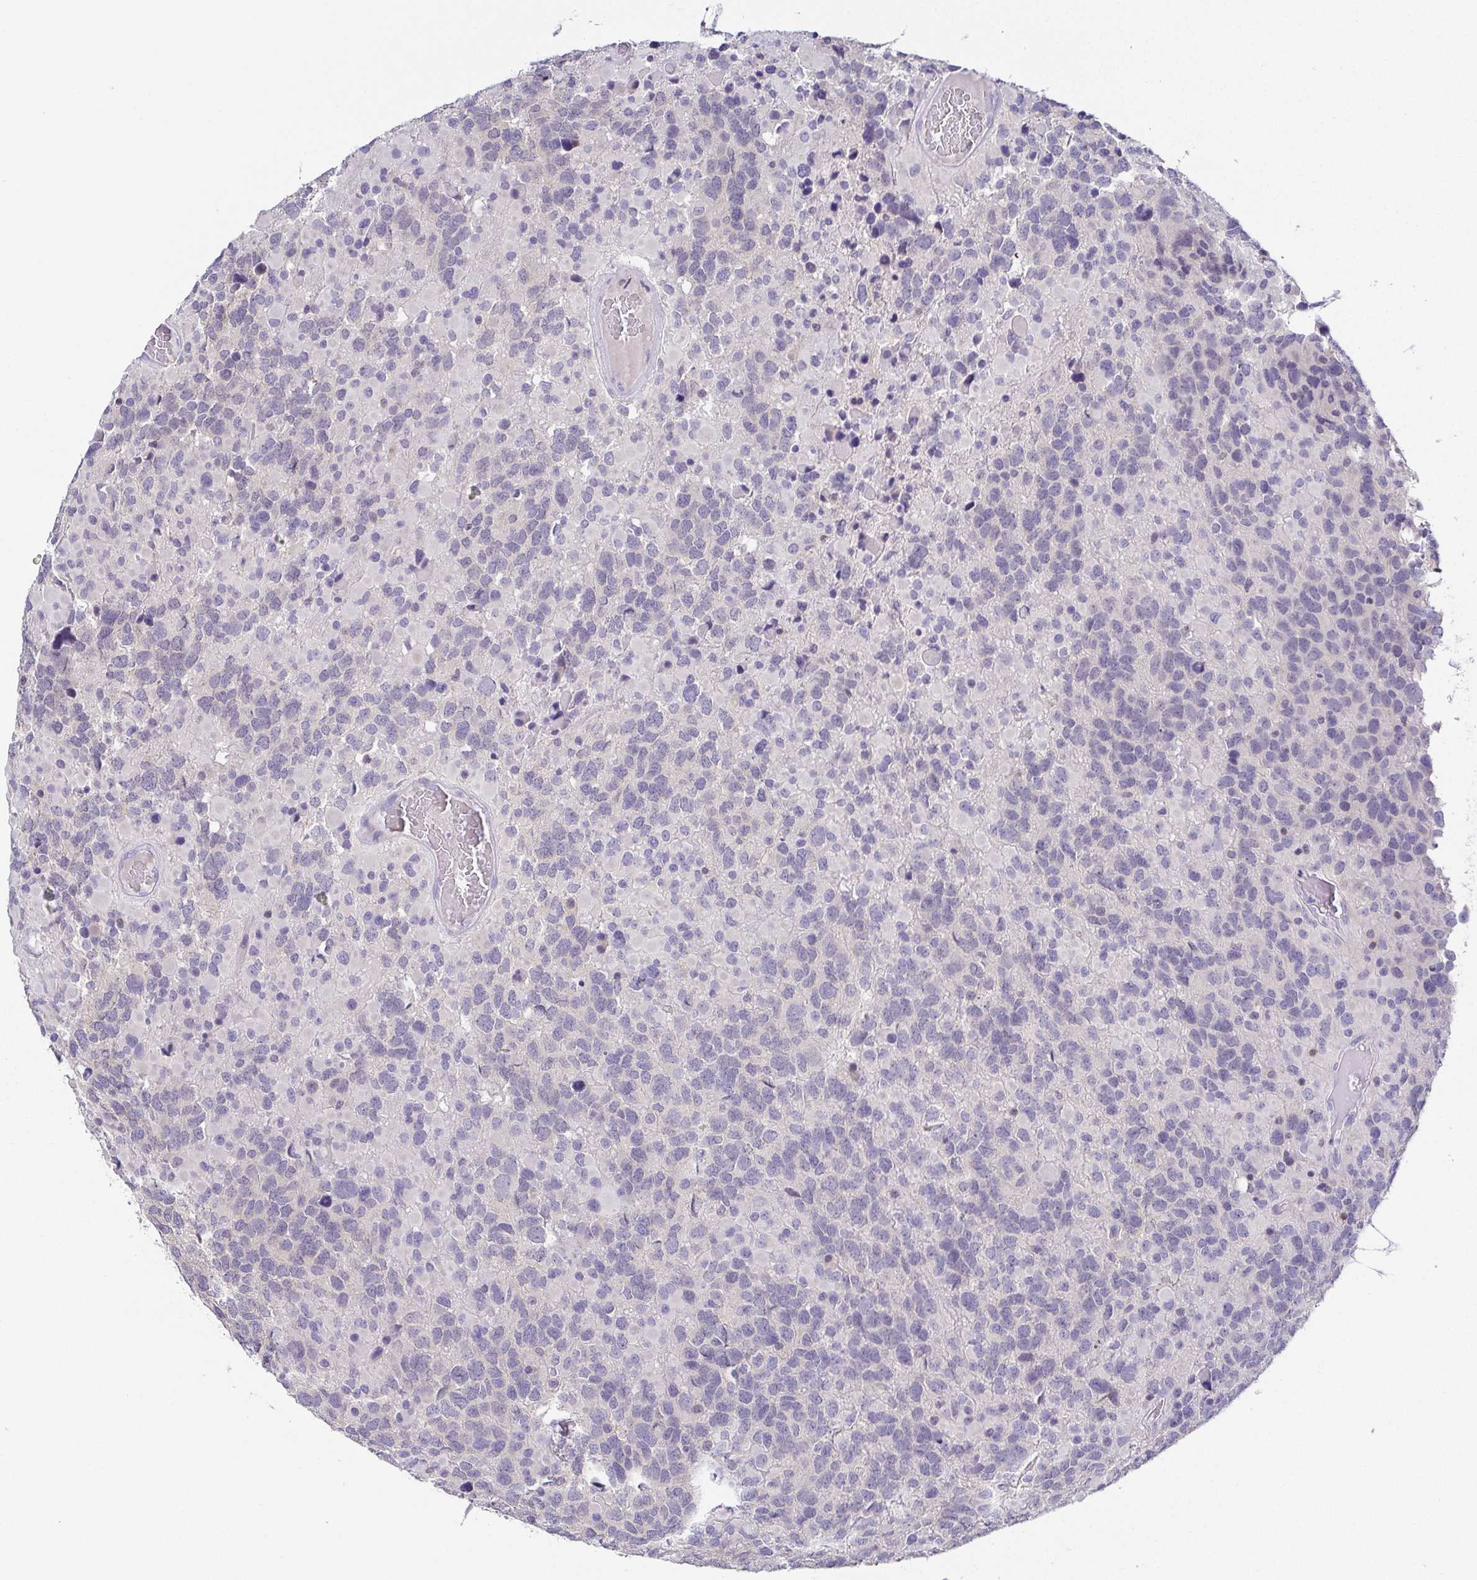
{"staining": {"intensity": "negative", "quantity": "none", "location": "none"}, "tissue": "glioma", "cell_type": "Tumor cells", "image_type": "cancer", "snomed": [{"axis": "morphology", "description": "Glioma, malignant, High grade"}, {"axis": "topography", "description": "Brain"}], "caption": "DAB immunohistochemical staining of human malignant high-grade glioma shows no significant positivity in tumor cells. Brightfield microscopy of immunohistochemistry stained with DAB (3,3'-diaminobenzidine) (brown) and hematoxylin (blue), captured at high magnification.", "gene": "RNASE7", "patient": {"sex": "female", "age": 40}}